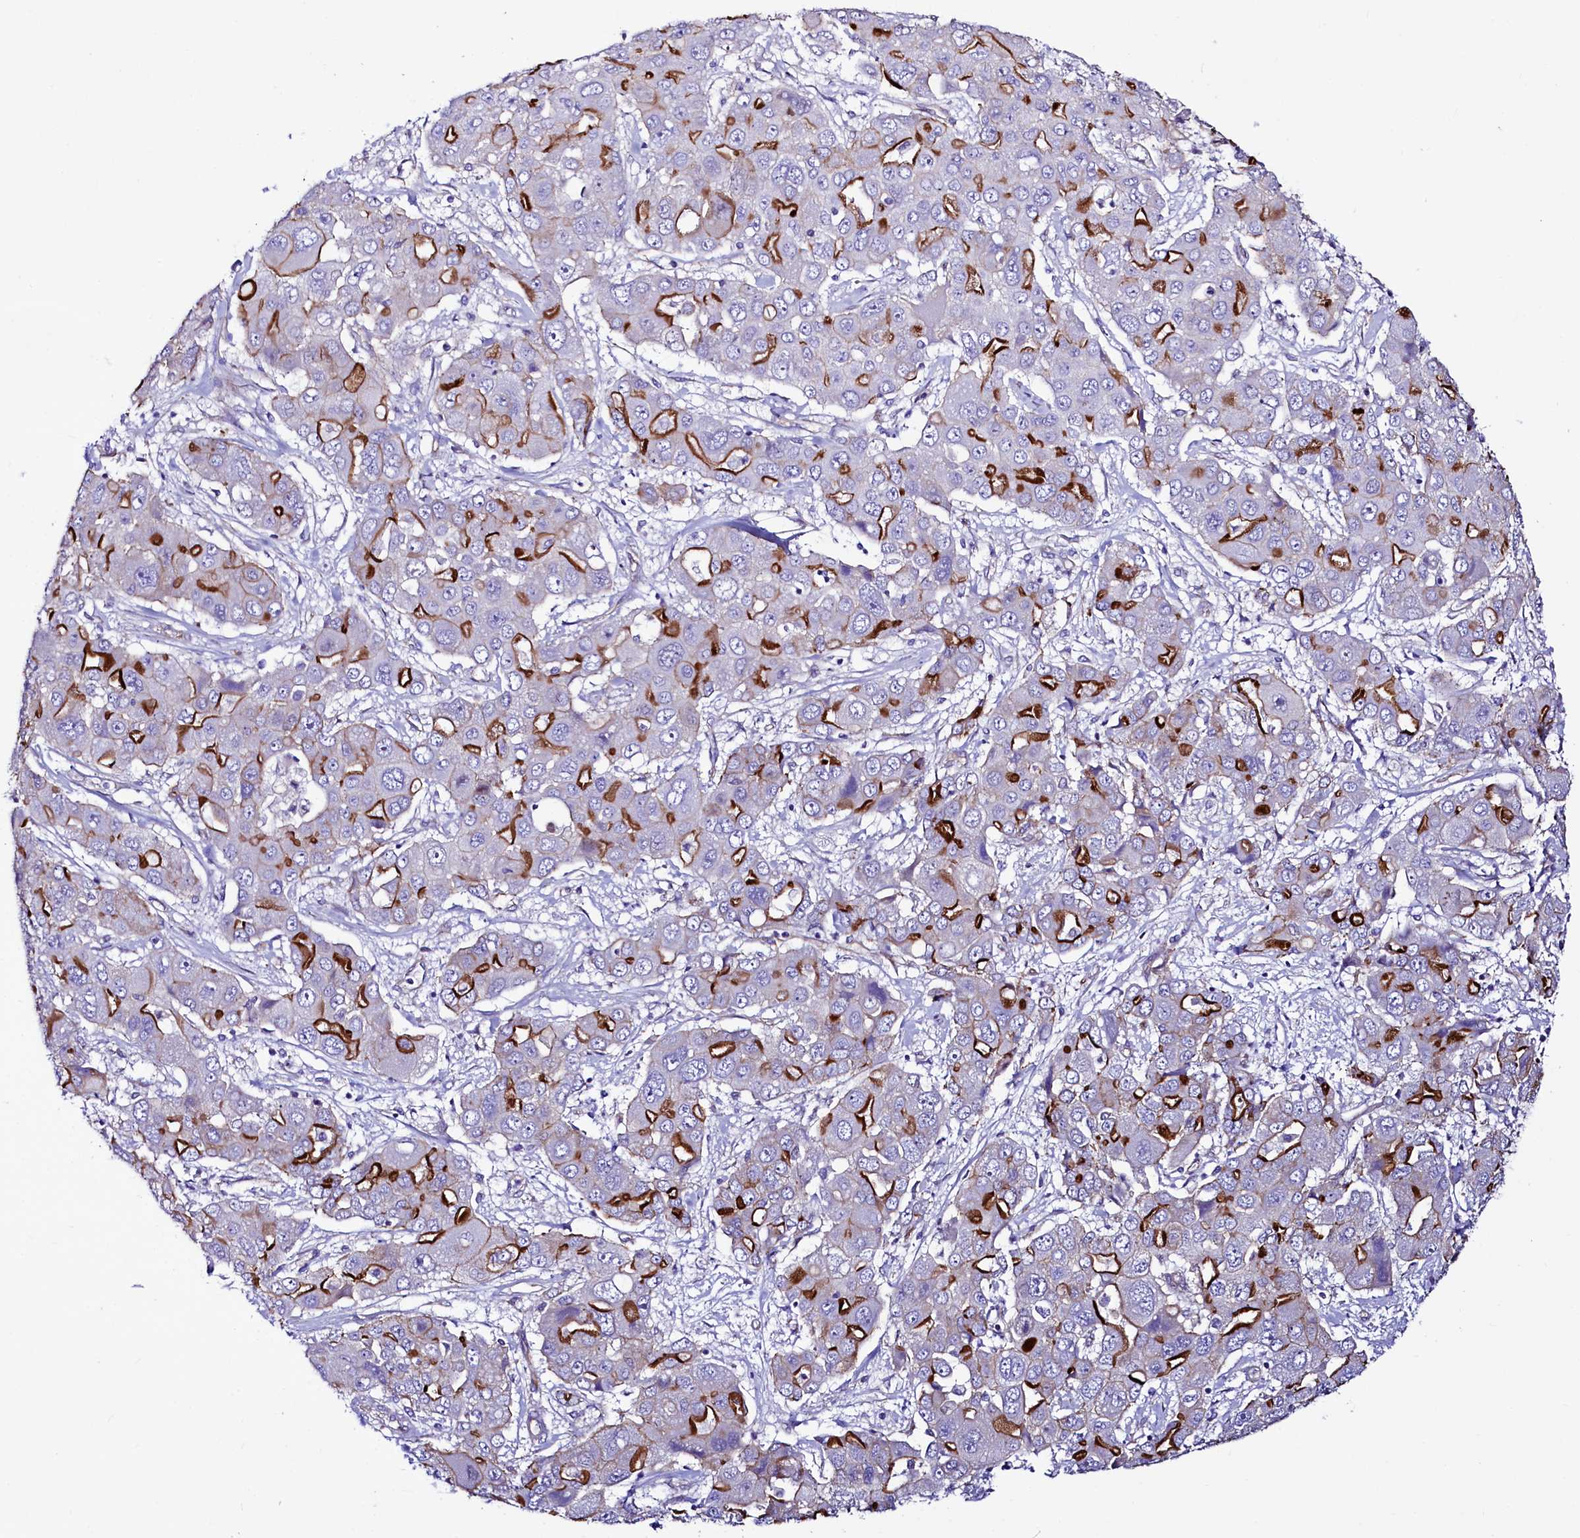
{"staining": {"intensity": "strong", "quantity": "25%-75%", "location": "cytoplasmic/membranous"}, "tissue": "liver cancer", "cell_type": "Tumor cells", "image_type": "cancer", "snomed": [{"axis": "morphology", "description": "Cholangiocarcinoma"}, {"axis": "topography", "description": "Liver"}], "caption": "Liver cholangiocarcinoma stained with a protein marker demonstrates strong staining in tumor cells.", "gene": "SLF1", "patient": {"sex": "male", "age": 67}}